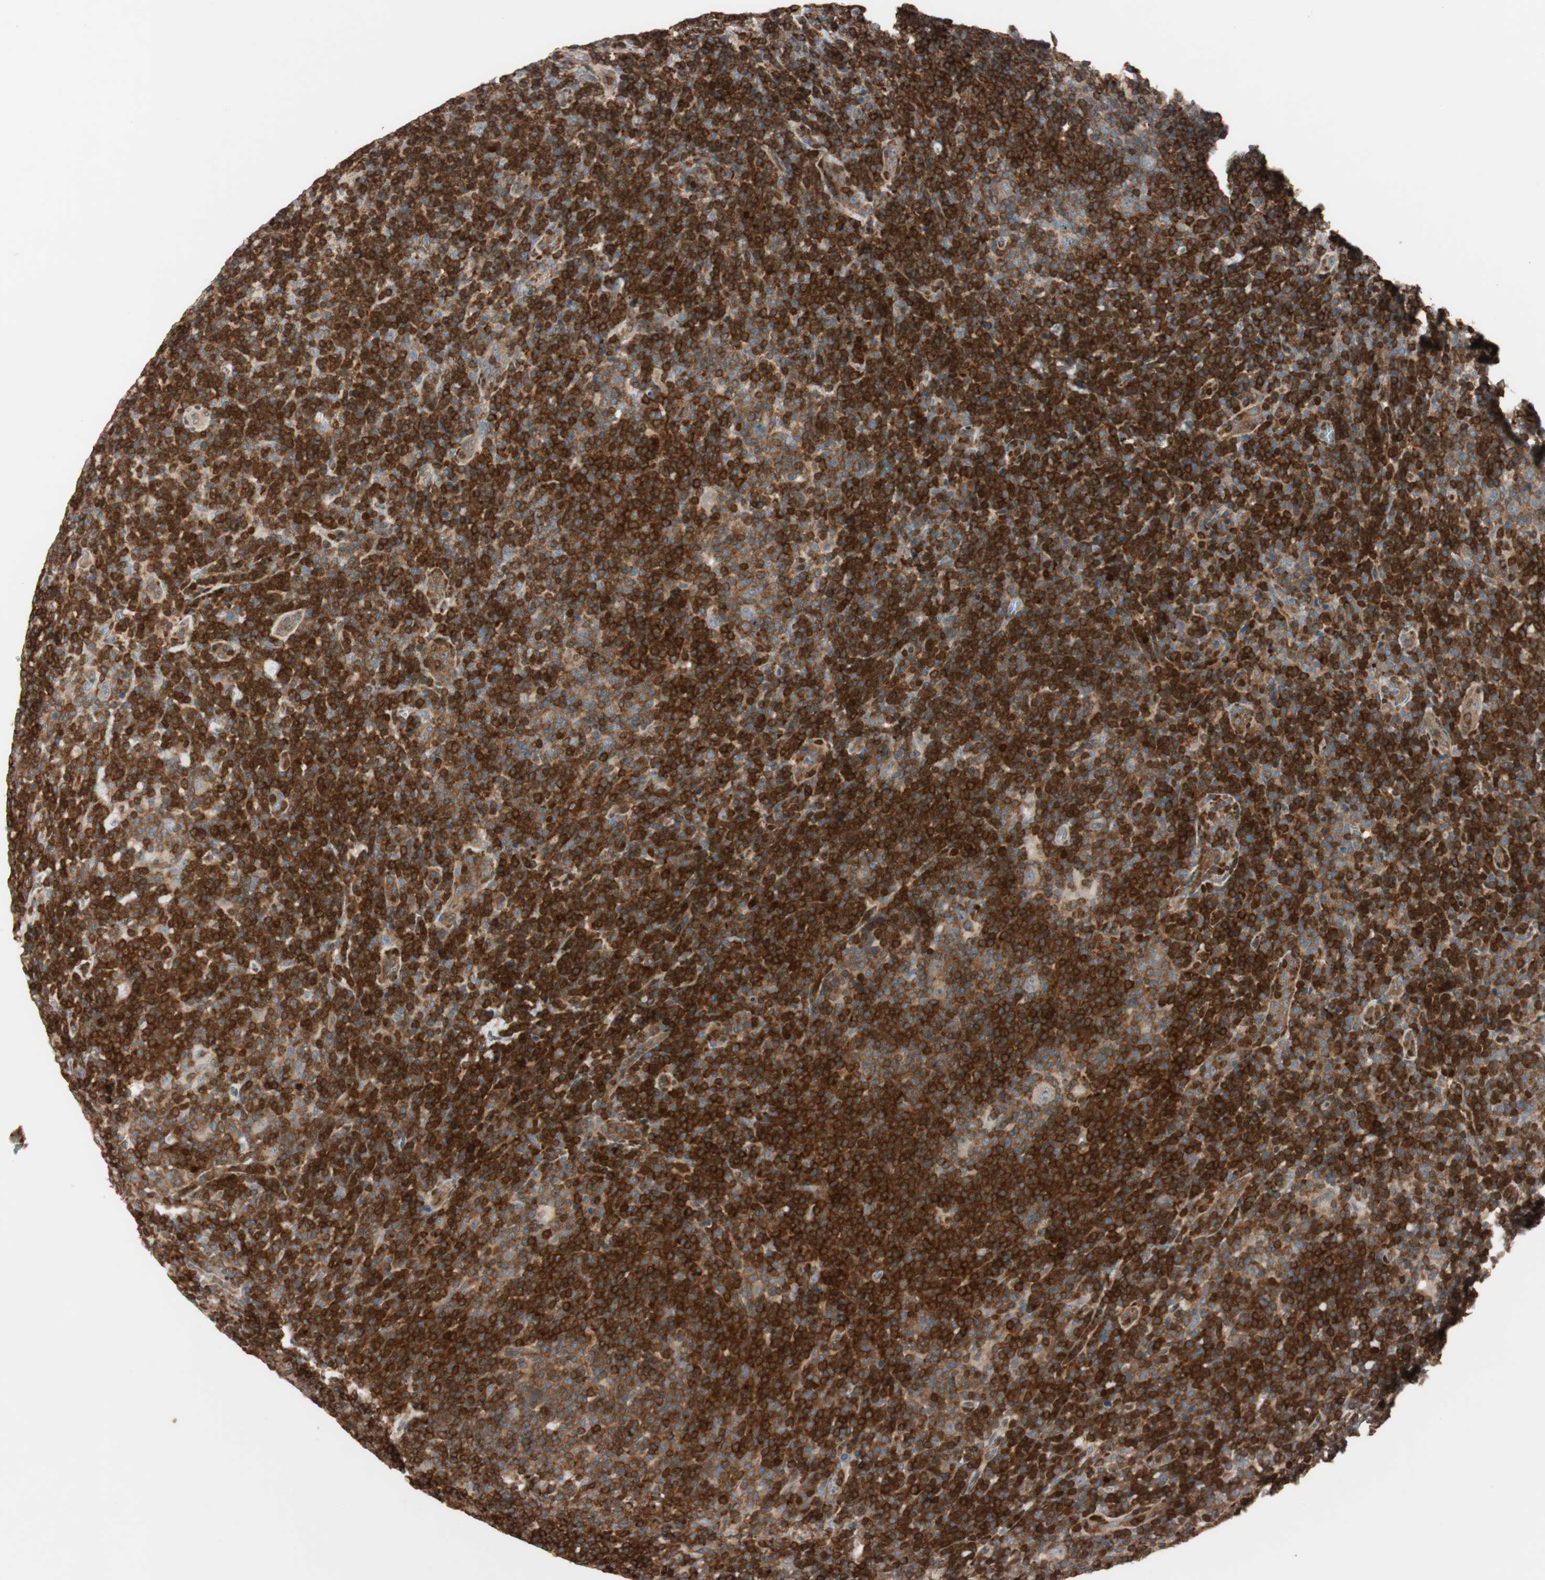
{"staining": {"intensity": "strong", "quantity": ">75%", "location": "cytoplasmic/membranous"}, "tissue": "lymphoma", "cell_type": "Tumor cells", "image_type": "cancer", "snomed": [{"axis": "morphology", "description": "Hodgkin's disease, NOS"}, {"axis": "topography", "description": "Lymph node"}], "caption": "Approximately >75% of tumor cells in human Hodgkin's disease display strong cytoplasmic/membranous protein expression as visualized by brown immunohistochemical staining.", "gene": "BIN1", "patient": {"sex": "female", "age": 57}}